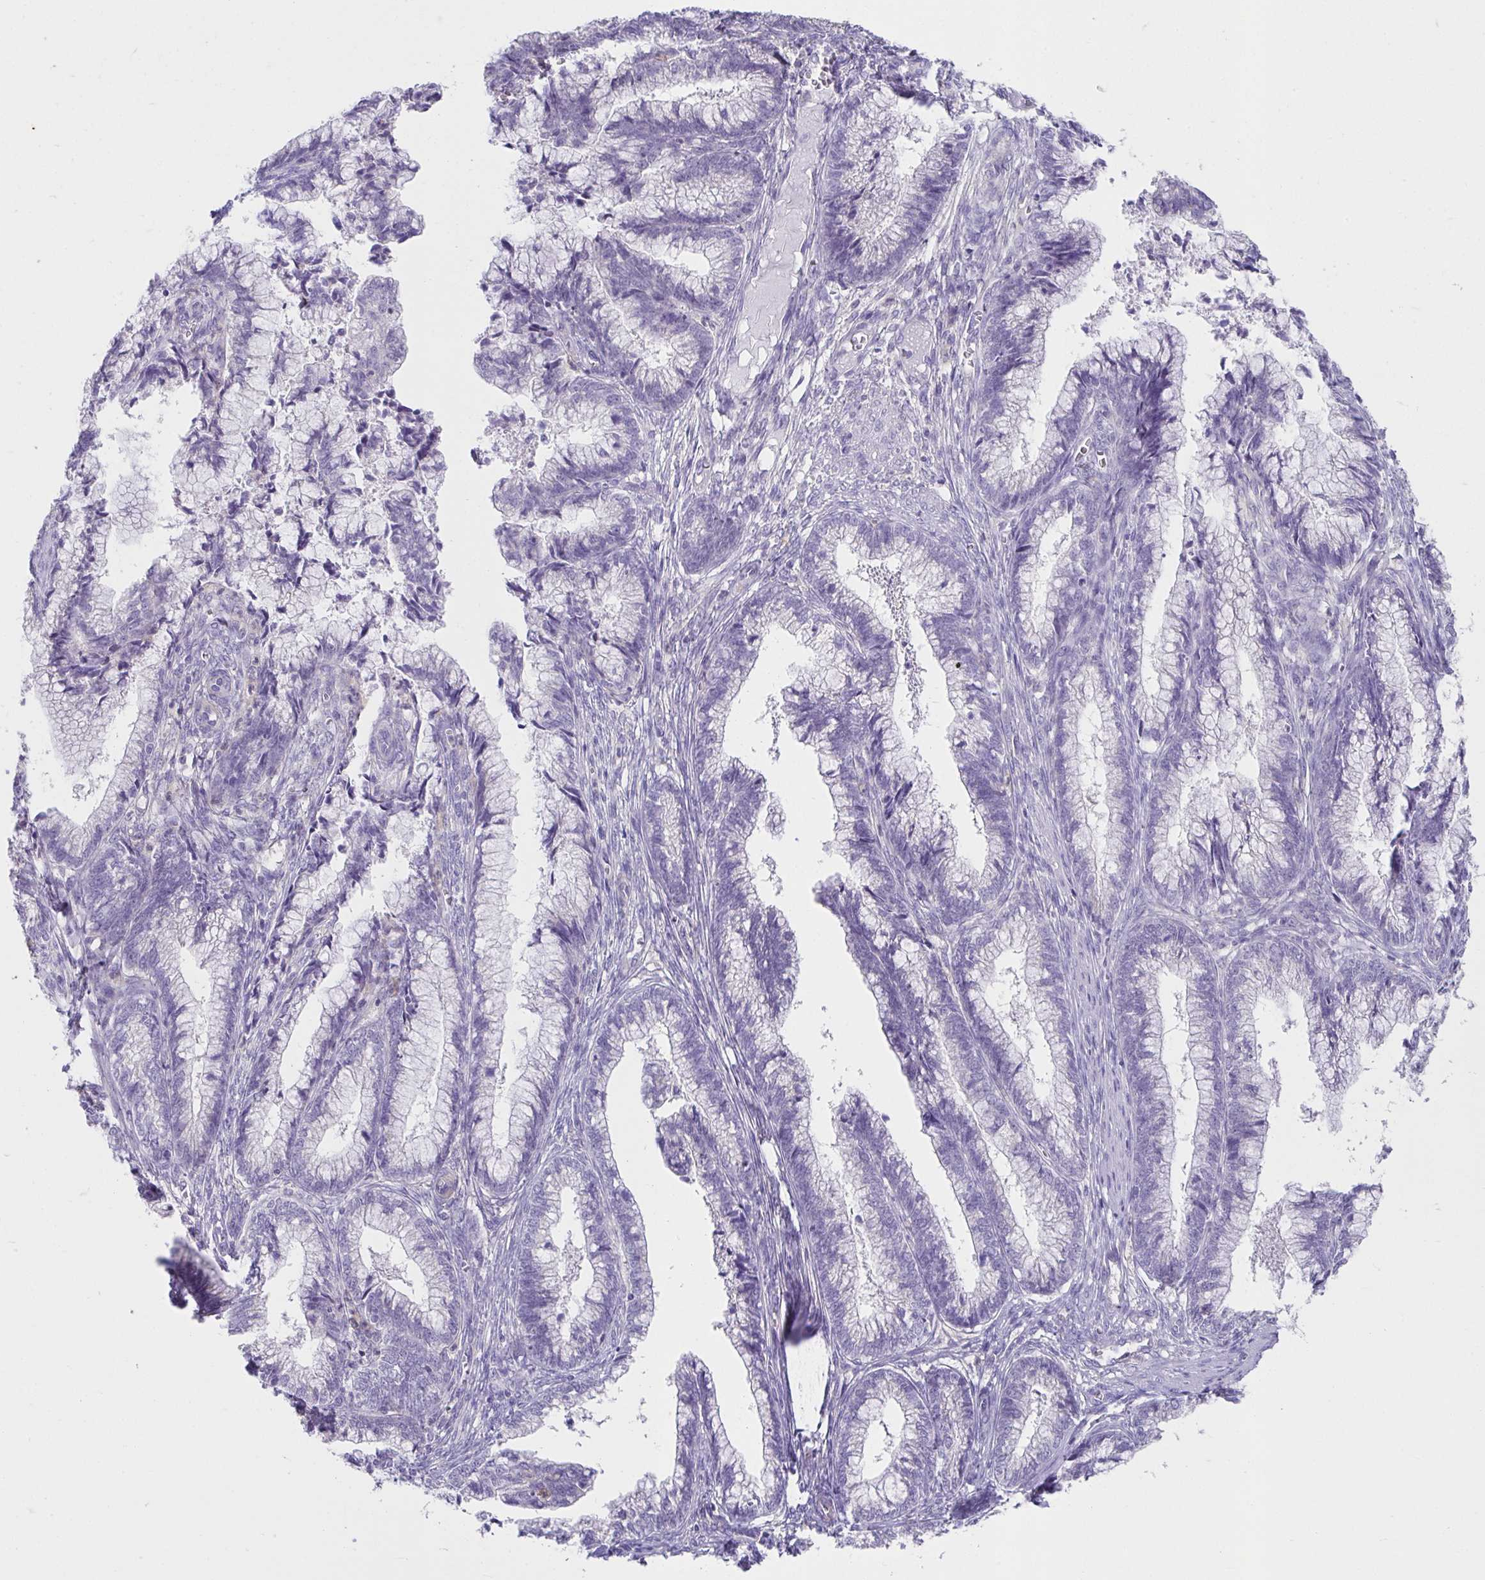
{"staining": {"intensity": "negative", "quantity": "none", "location": "none"}, "tissue": "cervical cancer", "cell_type": "Tumor cells", "image_type": "cancer", "snomed": [{"axis": "morphology", "description": "Adenocarcinoma, NOS"}, {"axis": "topography", "description": "Cervix"}], "caption": "DAB (3,3'-diaminobenzidine) immunohistochemical staining of cervical cancer shows no significant staining in tumor cells. (Brightfield microscopy of DAB (3,3'-diaminobenzidine) IHC at high magnification).", "gene": "CXCR1", "patient": {"sex": "female", "age": 44}}